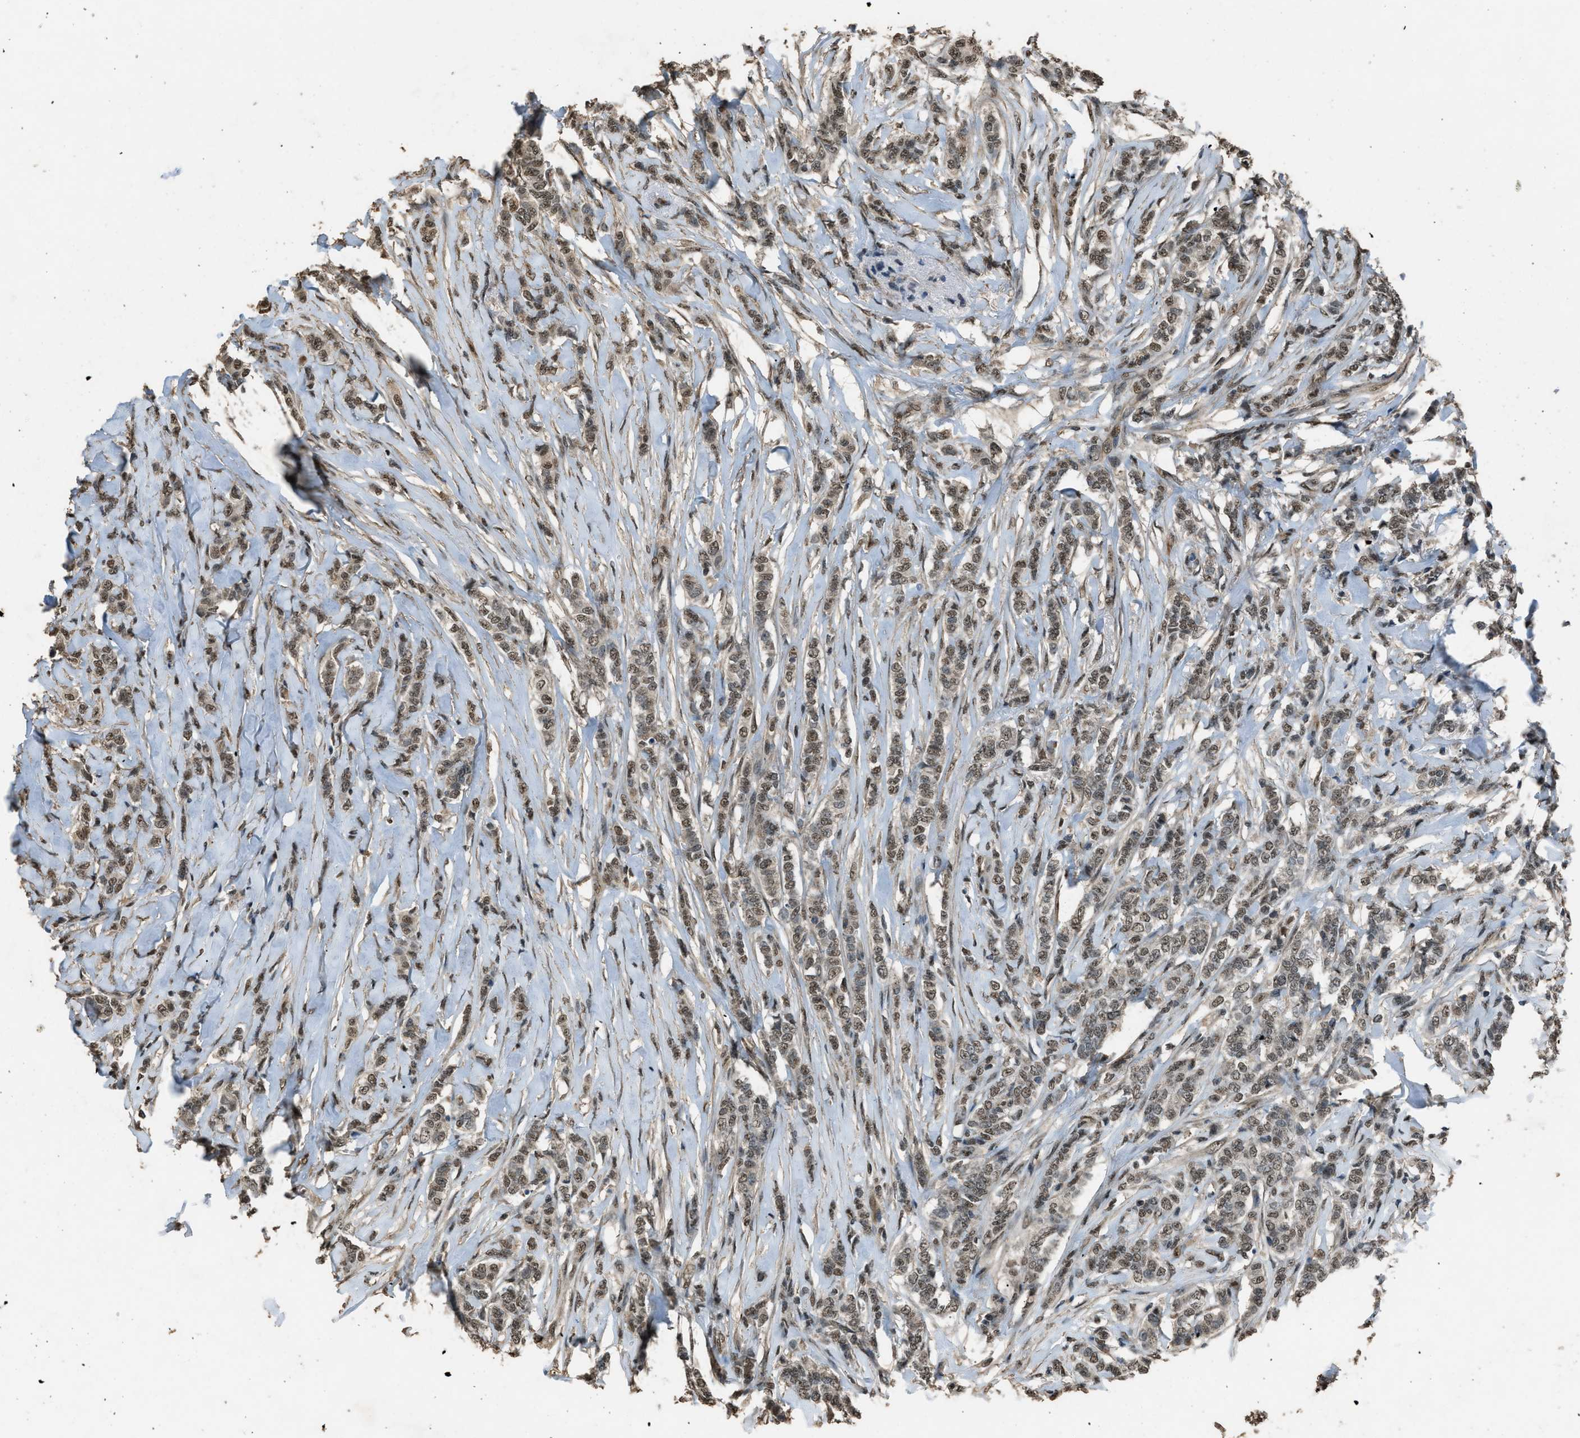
{"staining": {"intensity": "weak", "quantity": ">75%", "location": "nuclear"}, "tissue": "breast cancer", "cell_type": "Tumor cells", "image_type": "cancer", "snomed": [{"axis": "morphology", "description": "Lobular carcinoma"}, {"axis": "topography", "description": "Skin"}, {"axis": "topography", "description": "Breast"}], "caption": "Protein expression analysis of lobular carcinoma (breast) demonstrates weak nuclear positivity in approximately >75% of tumor cells. The staining is performed using DAB (3,3'-diaminobenzidine) brown chromogen to label protein expression. The nuclei are counter-stained blue using hematoxylin.", "gene": "SERTAD2", "patient": {"sex": "female", "age": 46}}